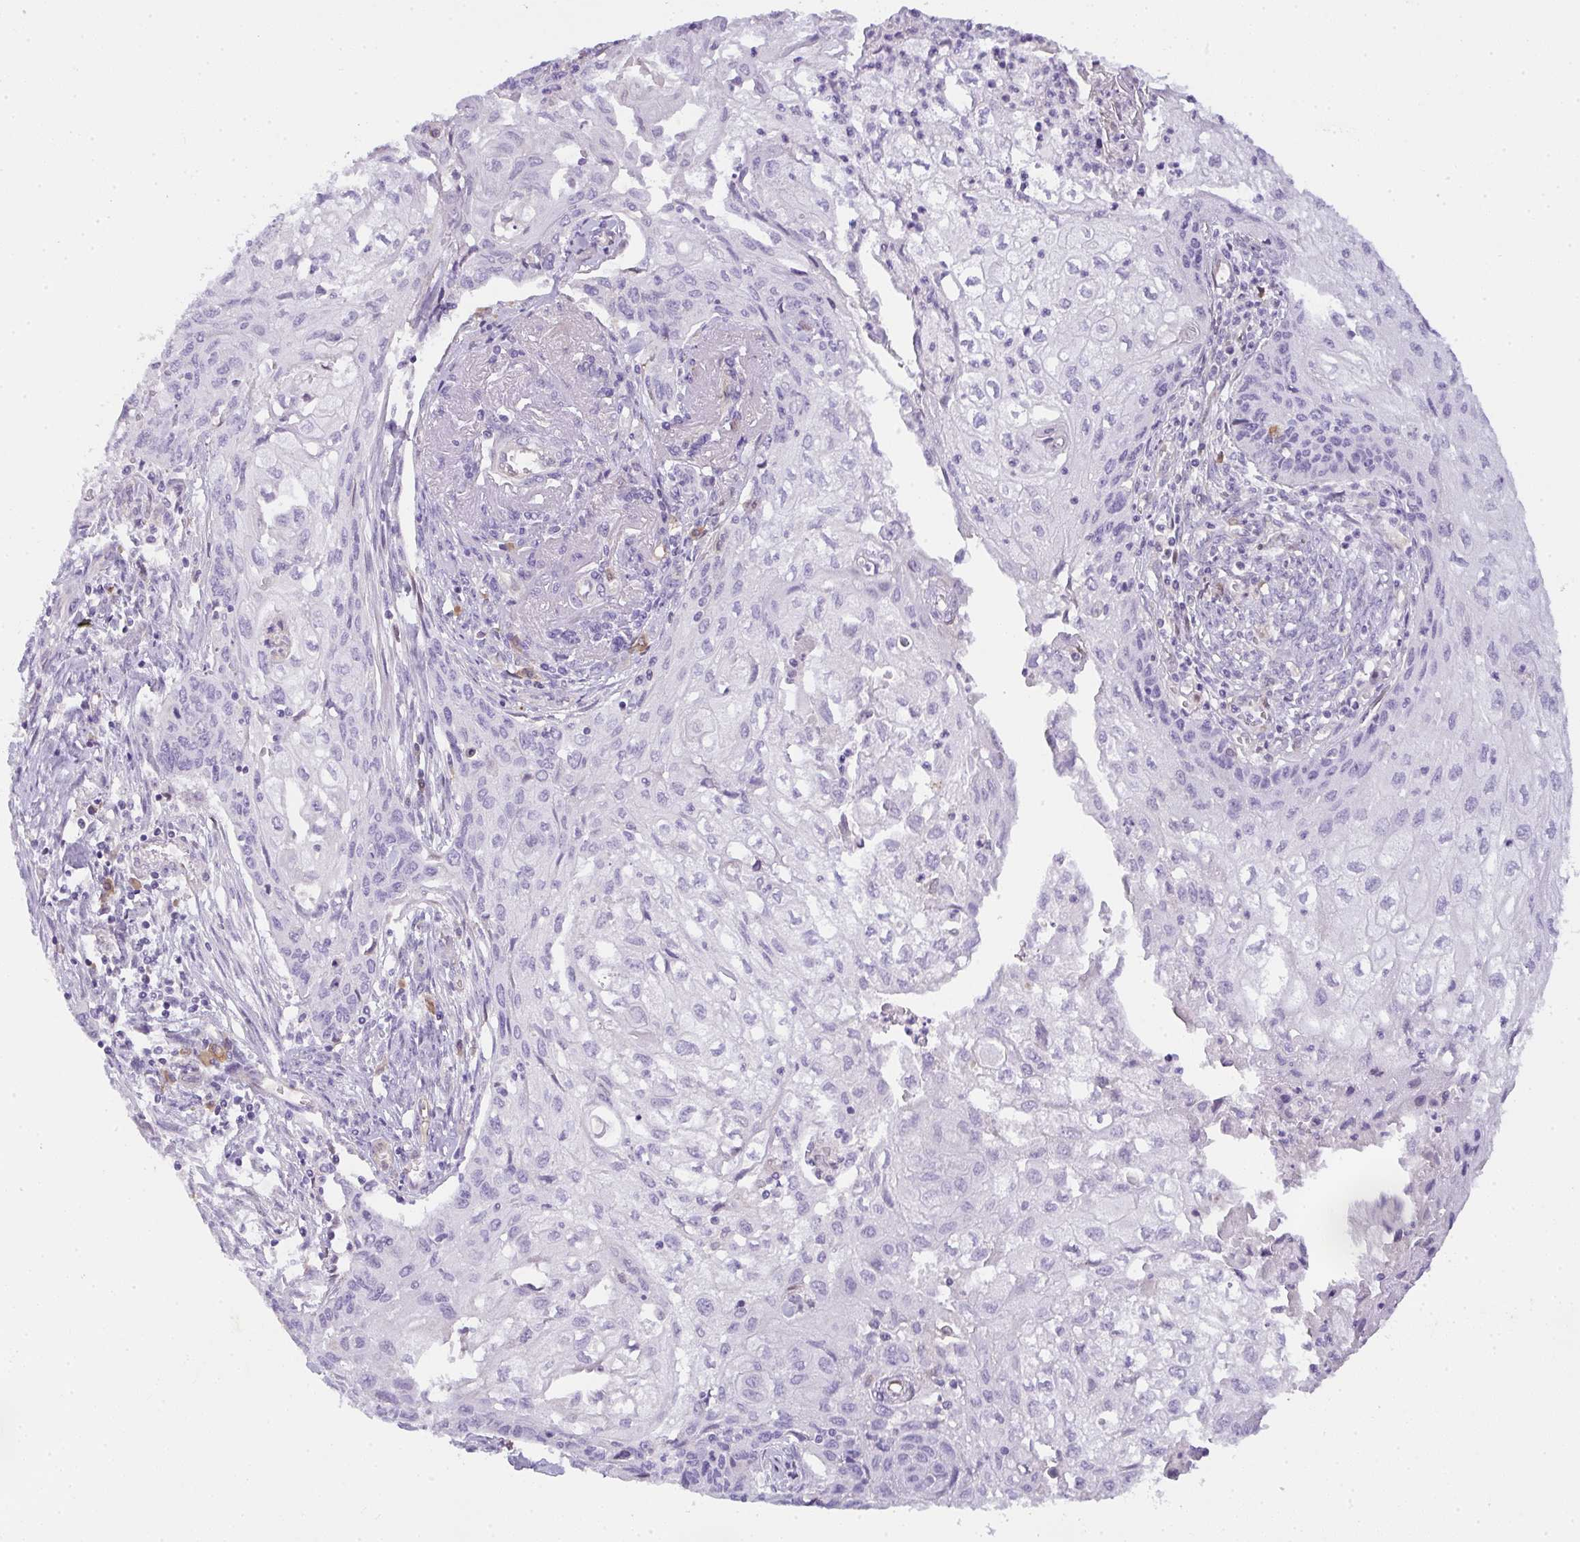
{"staining": {"intensity": "negative", "quantity": "none", "location": "none"}, "tissue": "cervical cancer", "cell_type": "Tumor cells", "image_type": "cancer", "snomed": [{"axis": "morphology", "description": "Squamous cell carcinoma, NOS"}, {"axis": "topography", "description": "Cervix"}], "caption": "This is an immunohistochemistry (IHC) image of human cervical cancer. There is no staining in tumor cells.", "gene": "COX7B", "patient": {"sex": "female", "age": 67}}